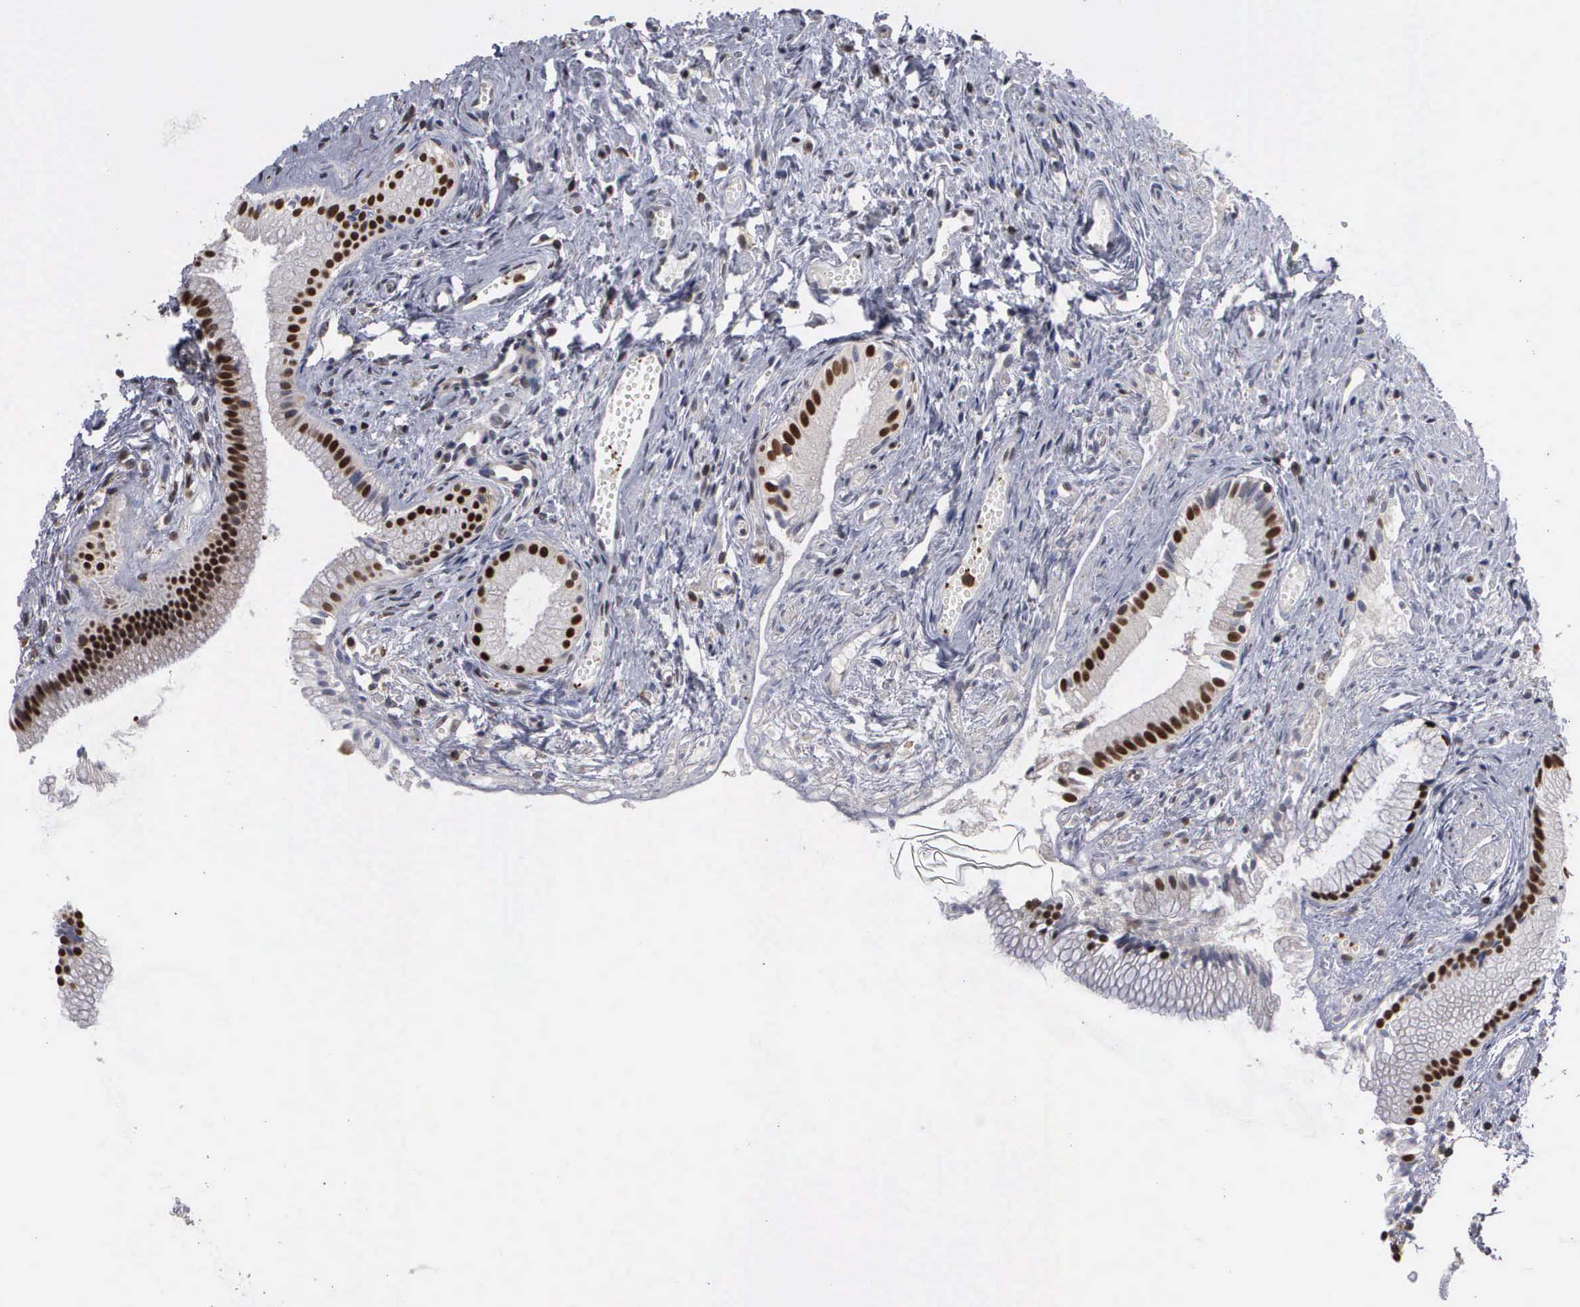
{"staining": {"intensity": "strong", "quantity": ">75%", "location": "nuclear"}, "tissue": "gallbladder", "cell_type": "Glandular cells", "image_type": "normal", "snomed": [{"axis": "morphology", "description": "Normal tissue, NOS"}, {"axis": "topography", "description": "Gallbladder"}], "caption": "Glandular cells reveal high levels of strong nuclear positivity in about >75% of cells in unremarkable human gallbladder.", "gene": "TRMT5", "patient": {"sex": "female", "age": 58}}